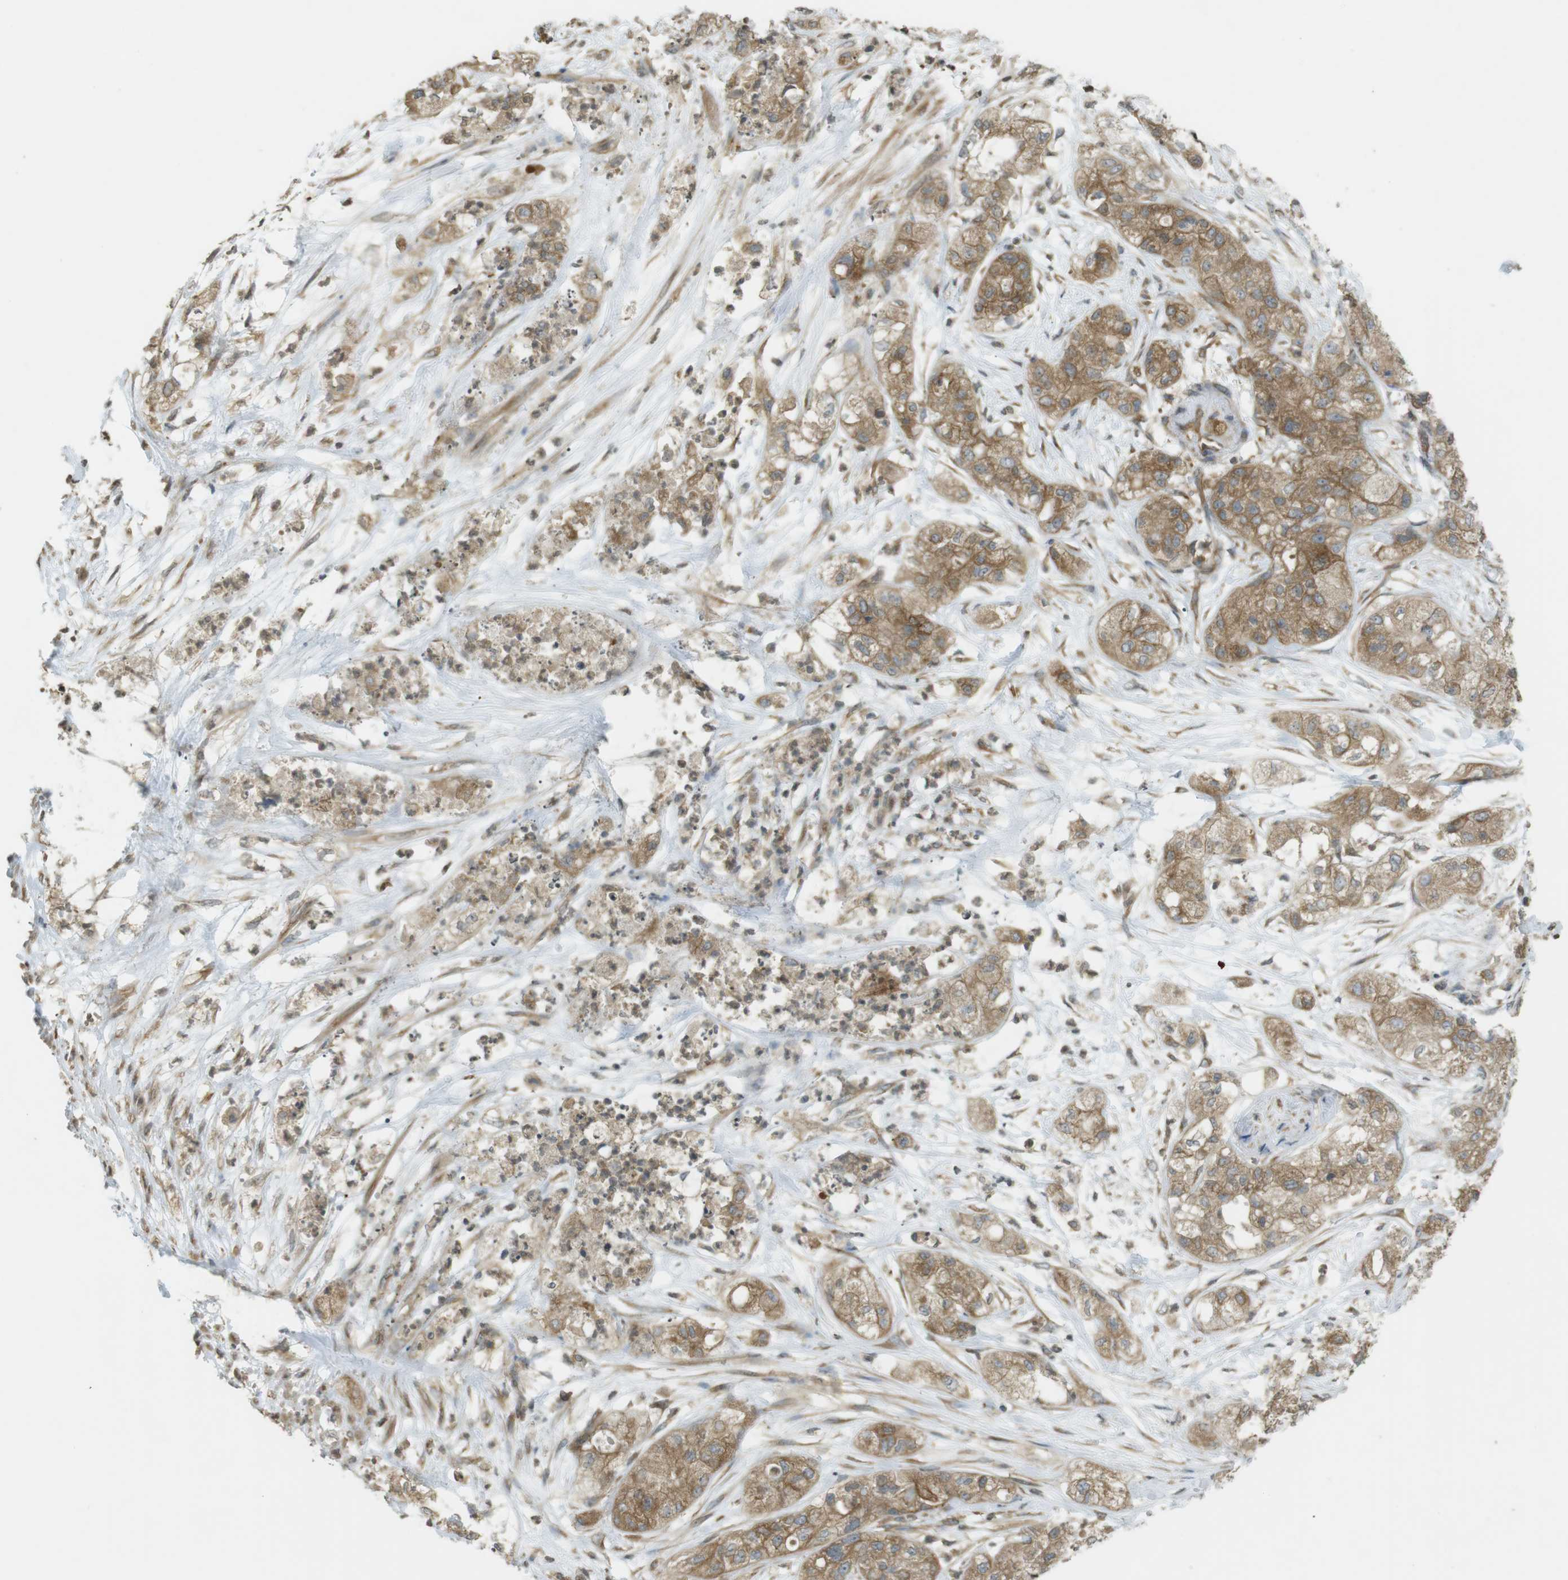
{"staining": {"intensity": "moderate", "quantity": ">75%", "location": "cytoplasmic/membranous"}, "tissue": "pancreatic cancer", "cell_type": "Tumor cells", "image_type": "cancer", "snomed": [{"axis": "morphology", "description": "Adenocarcinoma, NOS"}, {"axis": "topography", "description": "Pancreas"}], "caption": "A micrograph showing moderate cytoplasmic/membranous expression in about >75% of tumor cells in pancreatic adenocarcinoma, as visualized by brown immunohistochemical staining.", "gene": "KIF5B", "patient": {"sex": "female", "age": 78}}